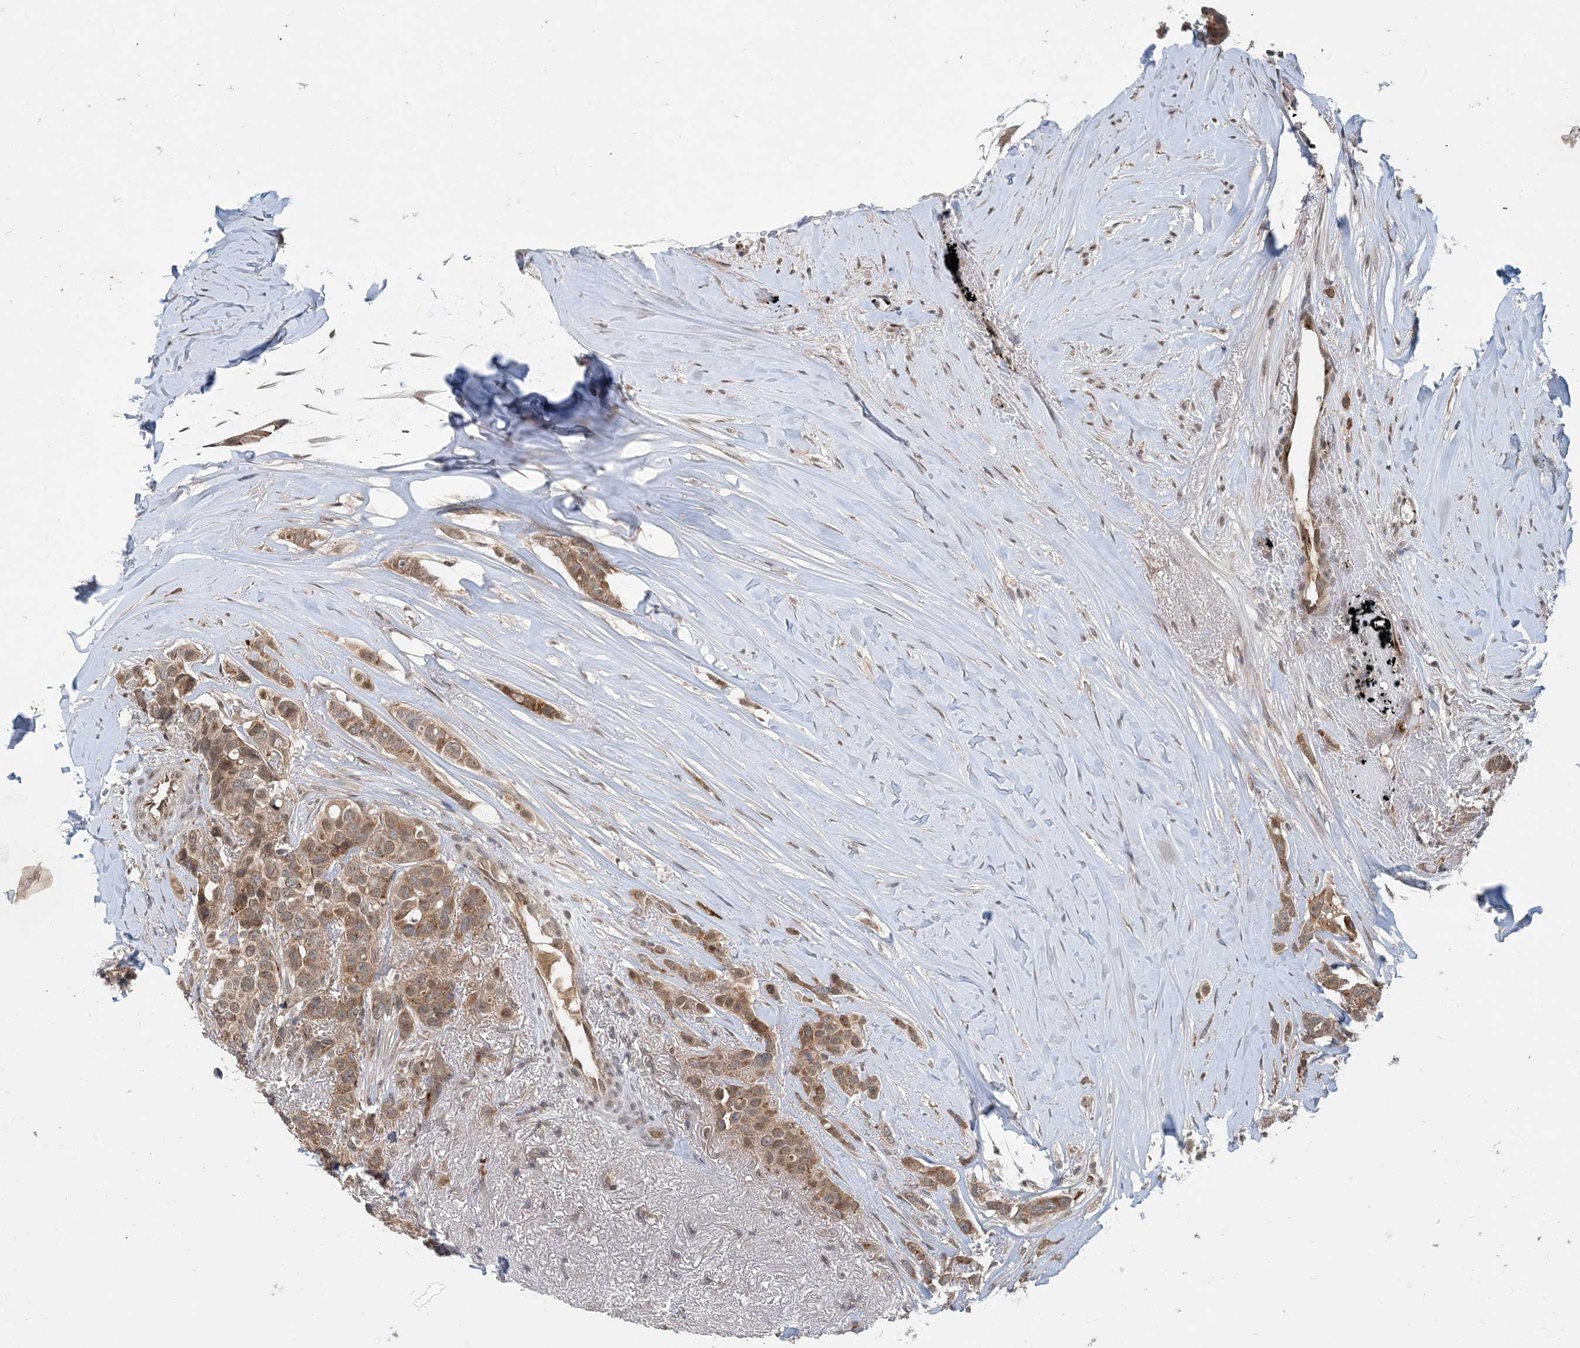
{"staining": {"intensity": "moderate", "quantity": ">75%", "location": "cytoplasmic/membranous"}, "tissue": "breast cancer", "cell_type": "Tumor cells", "image_type": "cancer", "snomed": [{"axis": "morphology", "description": "Lobular carcinoma"}, {"axis": "topography", "description": "Breast"}], "caption": "Immunohistochemical staining of breast lobular carcinoma shows medium levels of moderate cytoplasmic/membranous expression in approximately >75% of tumor cells. The protein is shown in brown color, while the nuclei are stained blue.", "gene": "TINAG", "patient": {"sex": "female", "age": 51}}